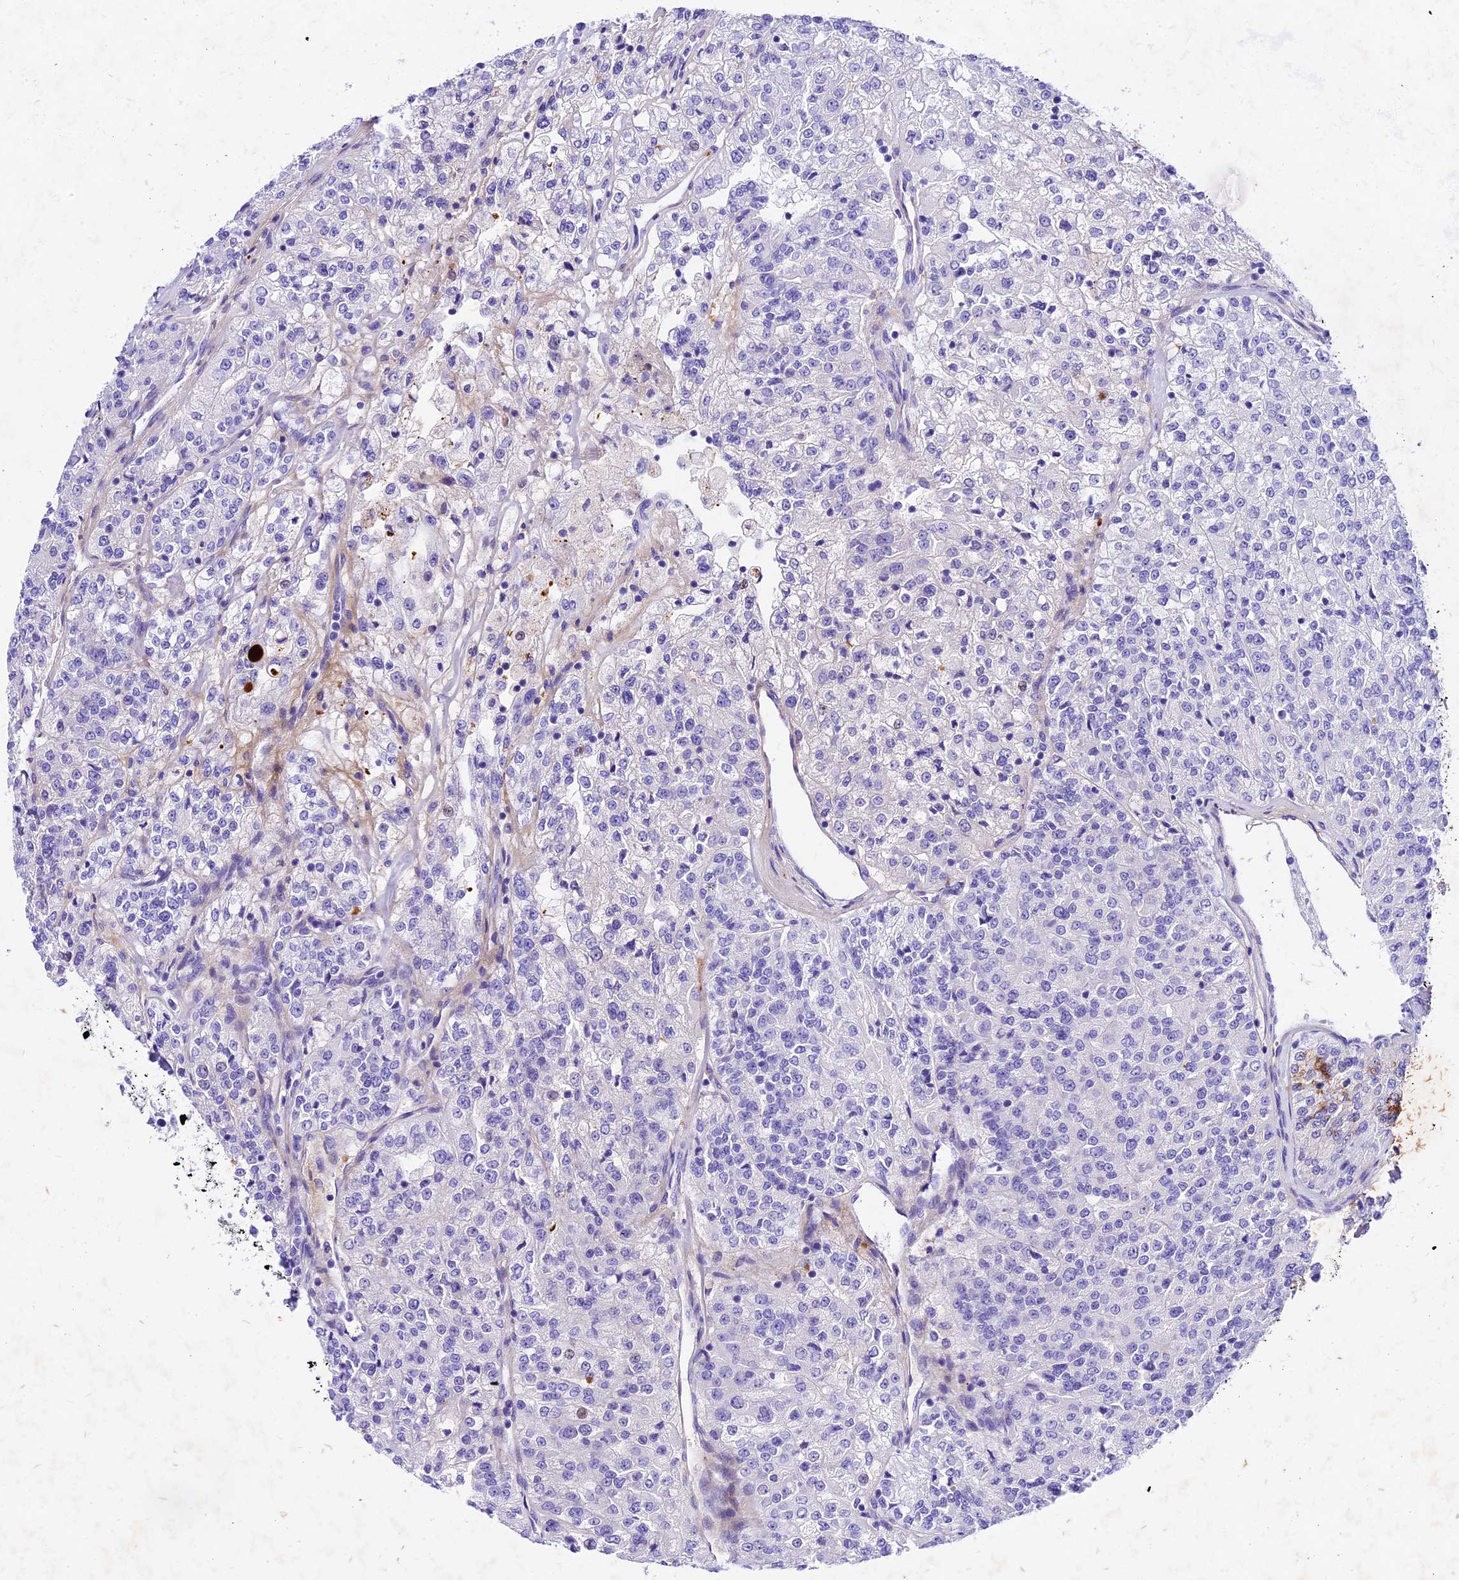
{"staining": {"intensity": "negative", "quantity": "none", "location": "none"}, "tissue": "renal cancer", "cell_type": "Tumor cells", "image_type": "cancer", "snomed": [{"axis": "morphology", "description": "Adenocarcinoma, NOS"}, {"axis": "topography", "description": "Kidney"}], "caption": "DAB immunohistochemical staining of renal adenocarcinoma reveals no significant staining in tumor cells.", "gene": "PSG11", "patient": {"sex": "female", "age": 63}}